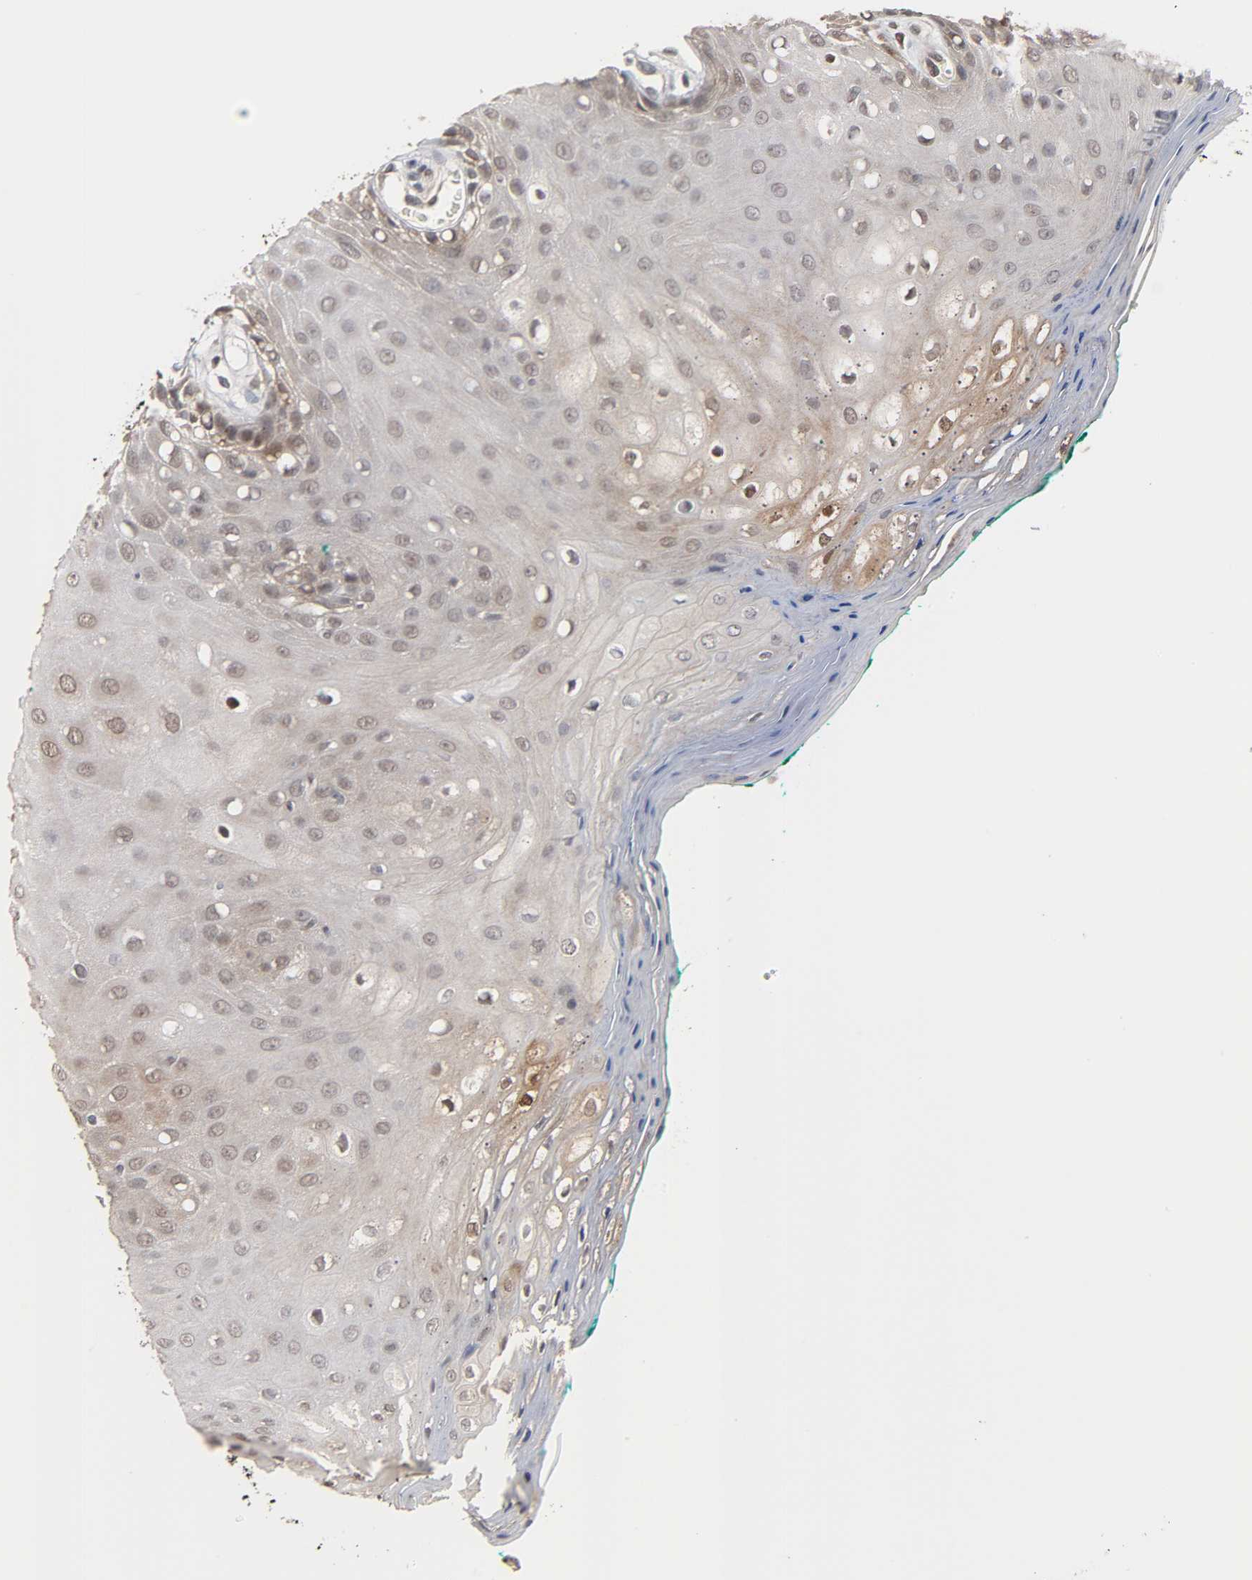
{"staining": {"intensity": "moderate", "quantity": "25%-75%", "location": "cytoplasmic/membranous,nuclear"}, "tissue": "oral mucosa", "cell_type": "Squamous epithelial cells", "image_type": "normal", "snomed": [{"axis": "morphology", "description": "Normal tissue, NOS"}, {"axis": "morphology", "description": "Squamous cell carcinoma, NOS"}, {"axis": "topography", "description": "Skeletal muscle"}, {"axis": "topography", "description": "Oral tissue"}, {"axis": "topography", "description": "Head-Neck"}], "caption": "An IHC photomicrograph of benign tissue is shown. Protein staining in brown labels moderate cytoplasmic/membranous,nuclear positivity in oral mucosa within squamous epithelial cells. (Brightfield microscopy of DAB IHC at high magnification).", "gene": "HTR1E", "patient": {"sex": "female", "age": 84}}